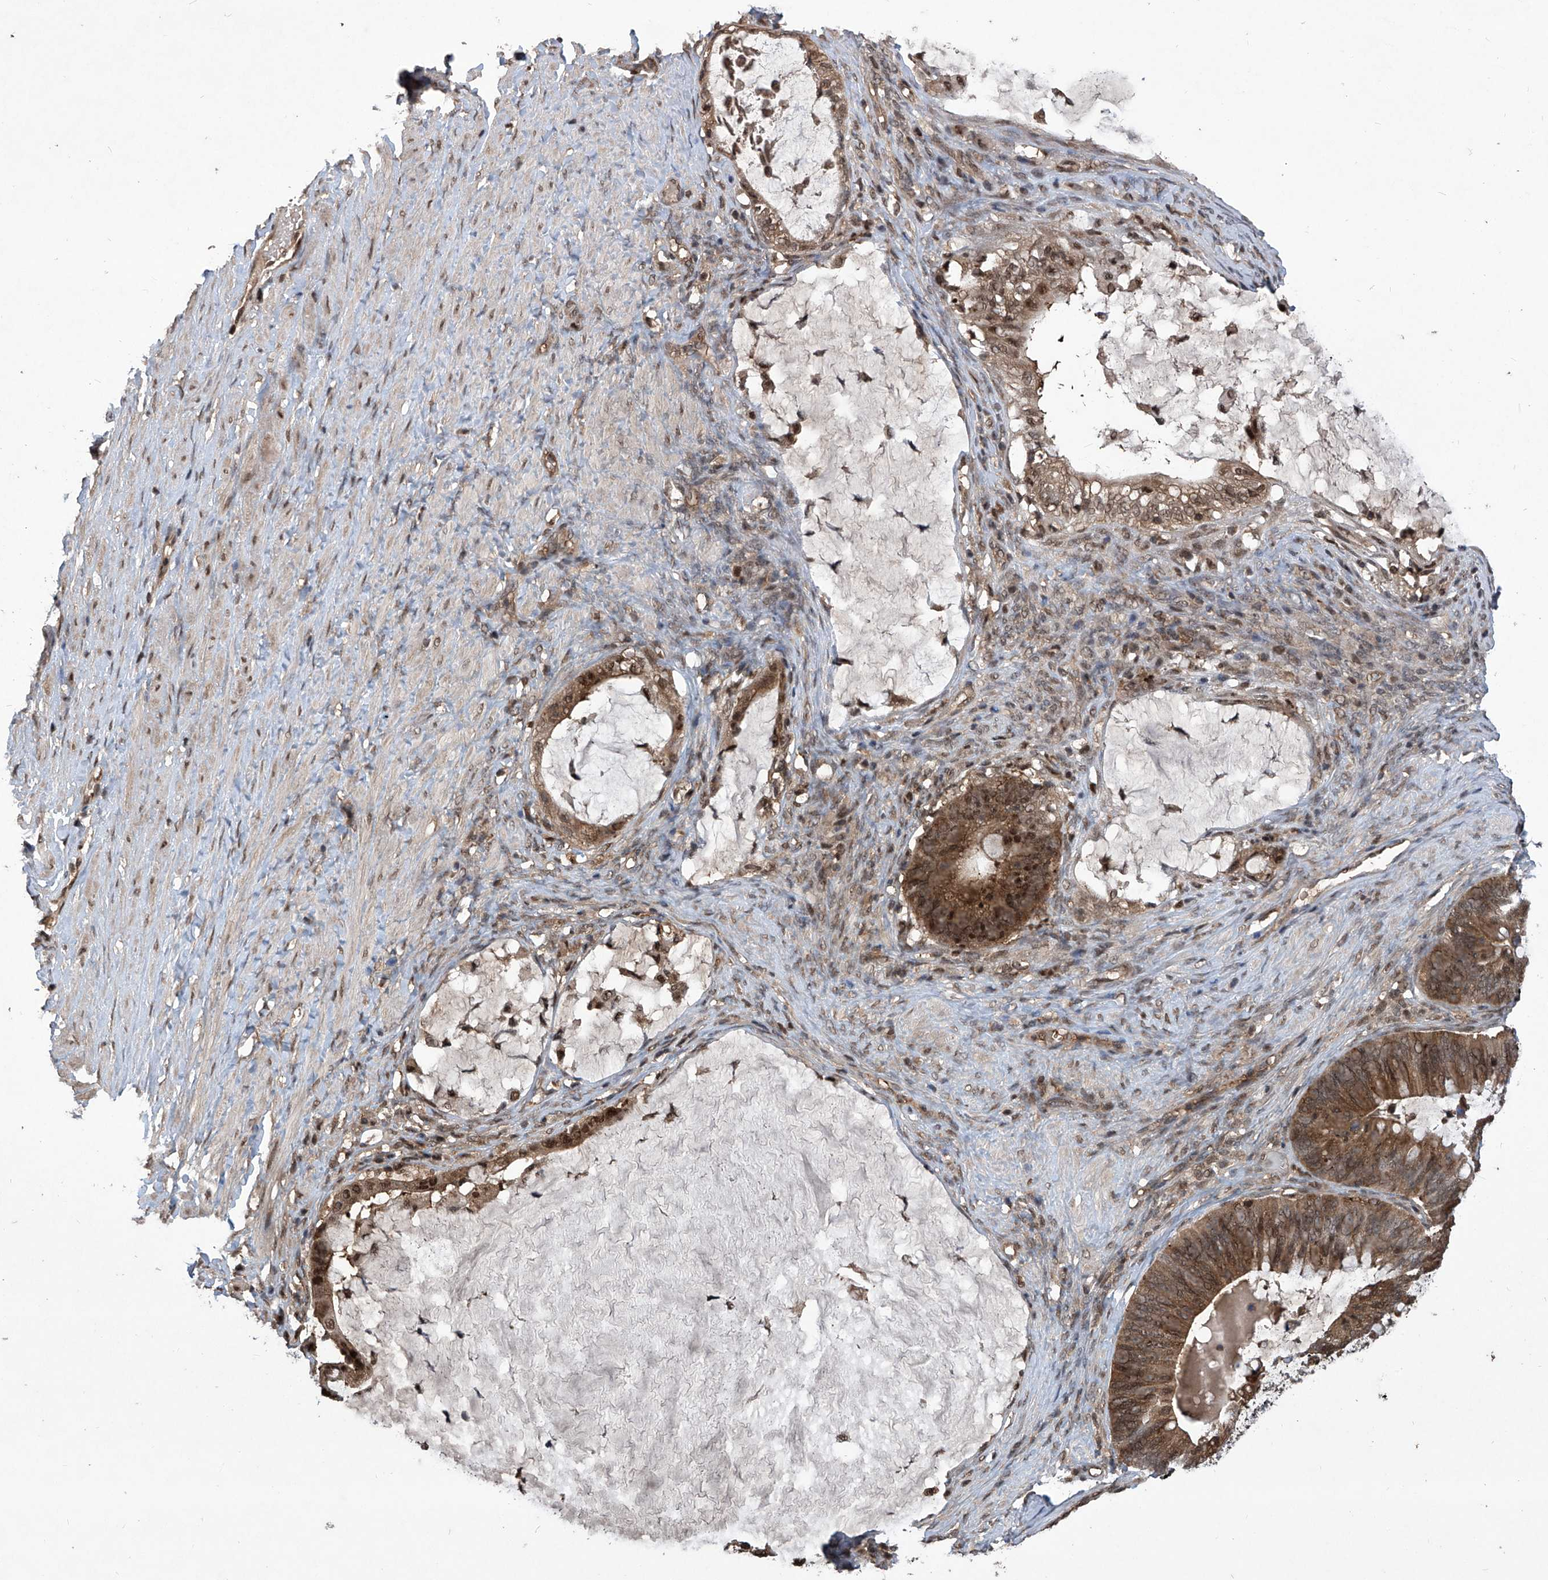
{"staining": {"intensity": "moderate", "quantity": ">75%", "location": "cytoplasmic/membranous,nuclear"}, "tissue": "ovarian cancer", "cell_type": "Tumor cells", "image_type": "cancer", "snomed": [{"axis": "morphology", "description": "Cystadenocarcinoma, mucinous, NOS"}, {"axis": "topography", "description": "Ovary"}], "caption": "A photomicrograph of human mucinous cystadenocarcinoma (ovarian) stained for a protein demonstrates moderate cytoplasmic/membranous and nuclear brown staining in tumor cells.", "gene": "PSMB1", "patient": {"sex": "female", "age": 61}}